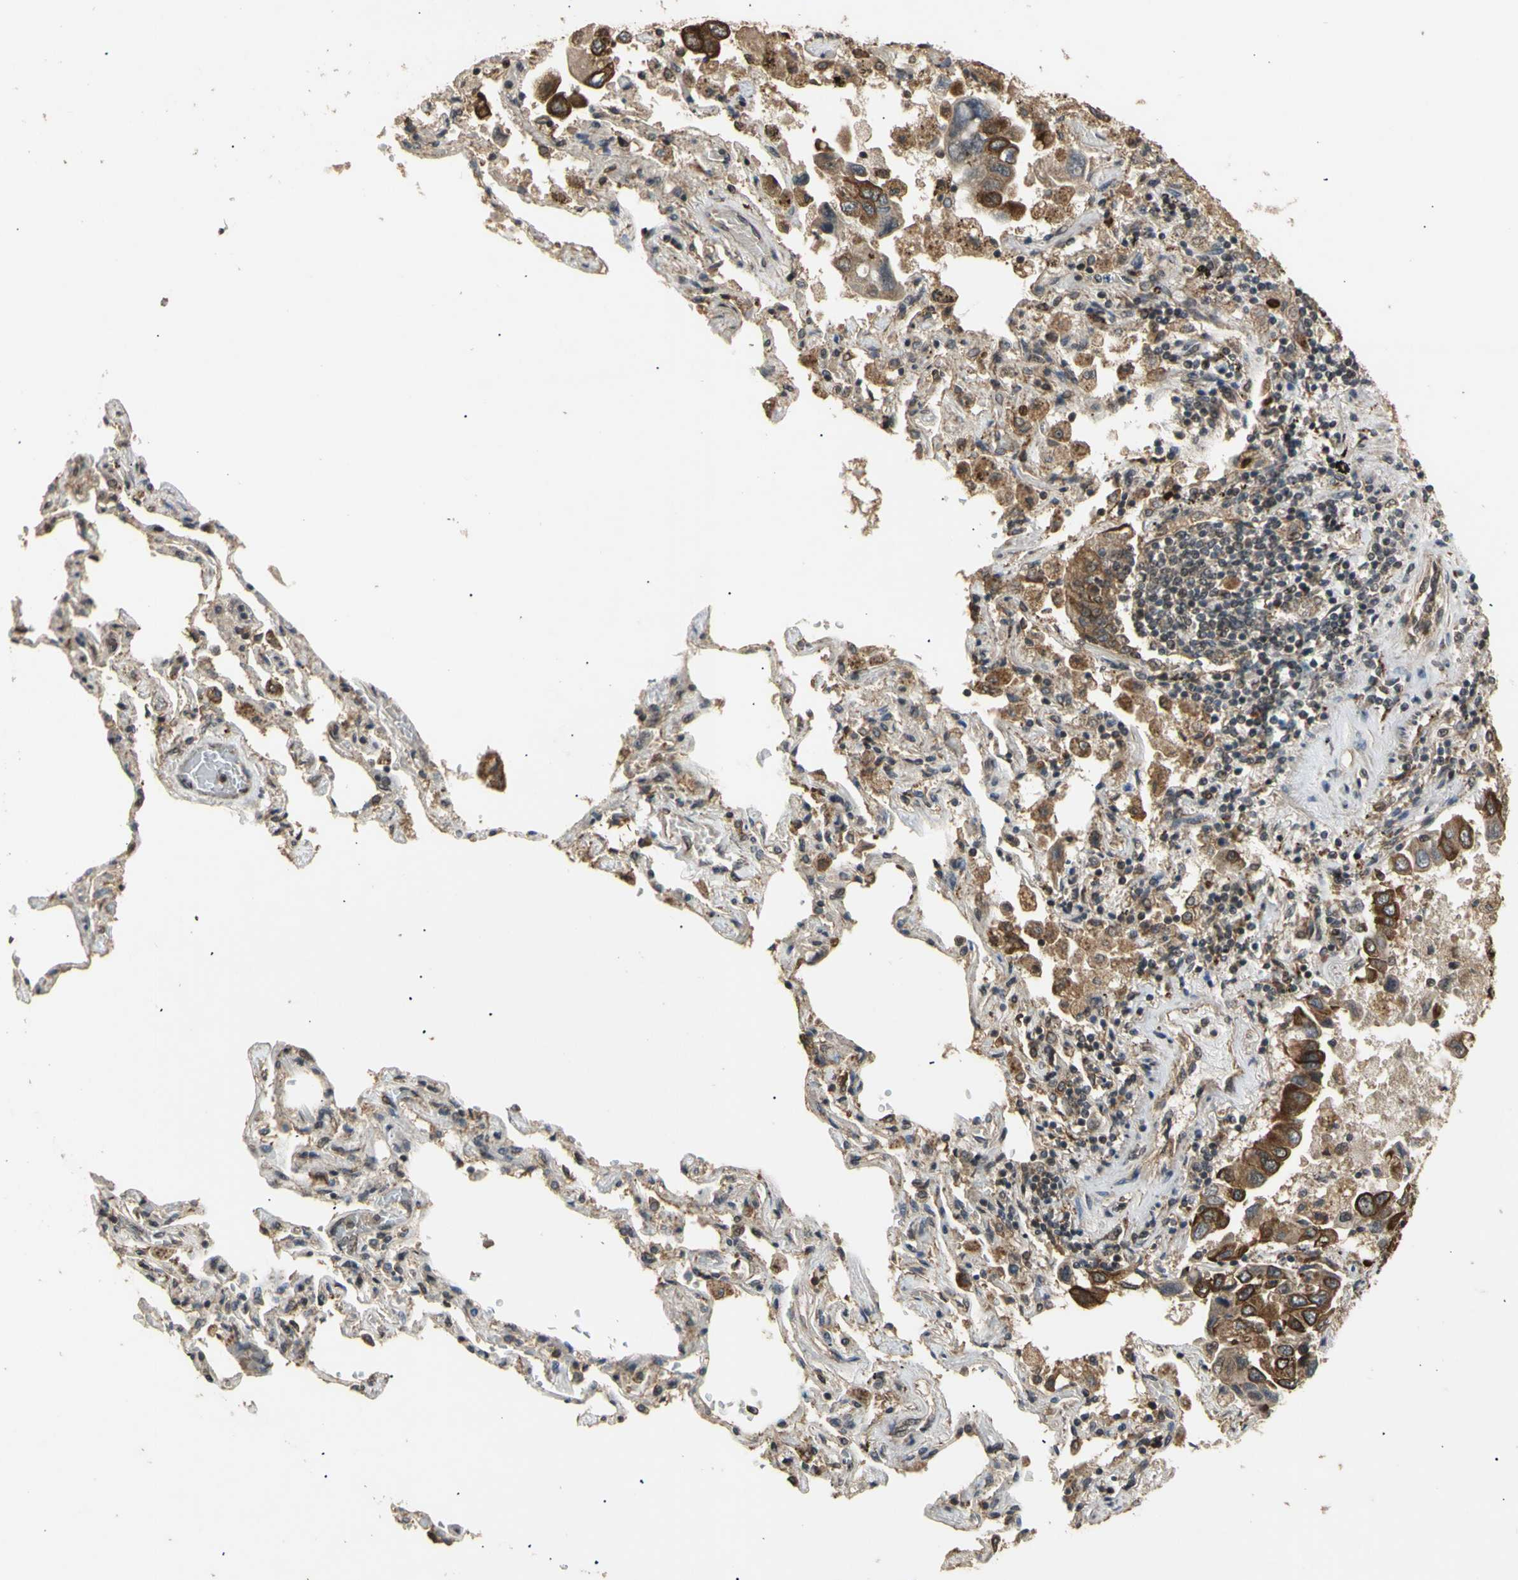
{"staining": {"intensity": "moderate", "quantity": ">75%", "location": "cytoplasmic/membranous"}, "tissue": "lung cancer", "cell_type": "Tumor cells", "image_type": "cancer", "snomed": [{"axis": "morphology", "description": "Adenocarcinoma, NOS"}, {"axis": "topography", "description": "Lung"}], "caption": "Adenocarcinoma (lung) stained for a protein (brown) displays moderate cytoplasmic/membranous positive expression in approximately >75% of tumor cells.", "gene": "GTF2E2", "patient": {"sex": "male", "age": 64}}